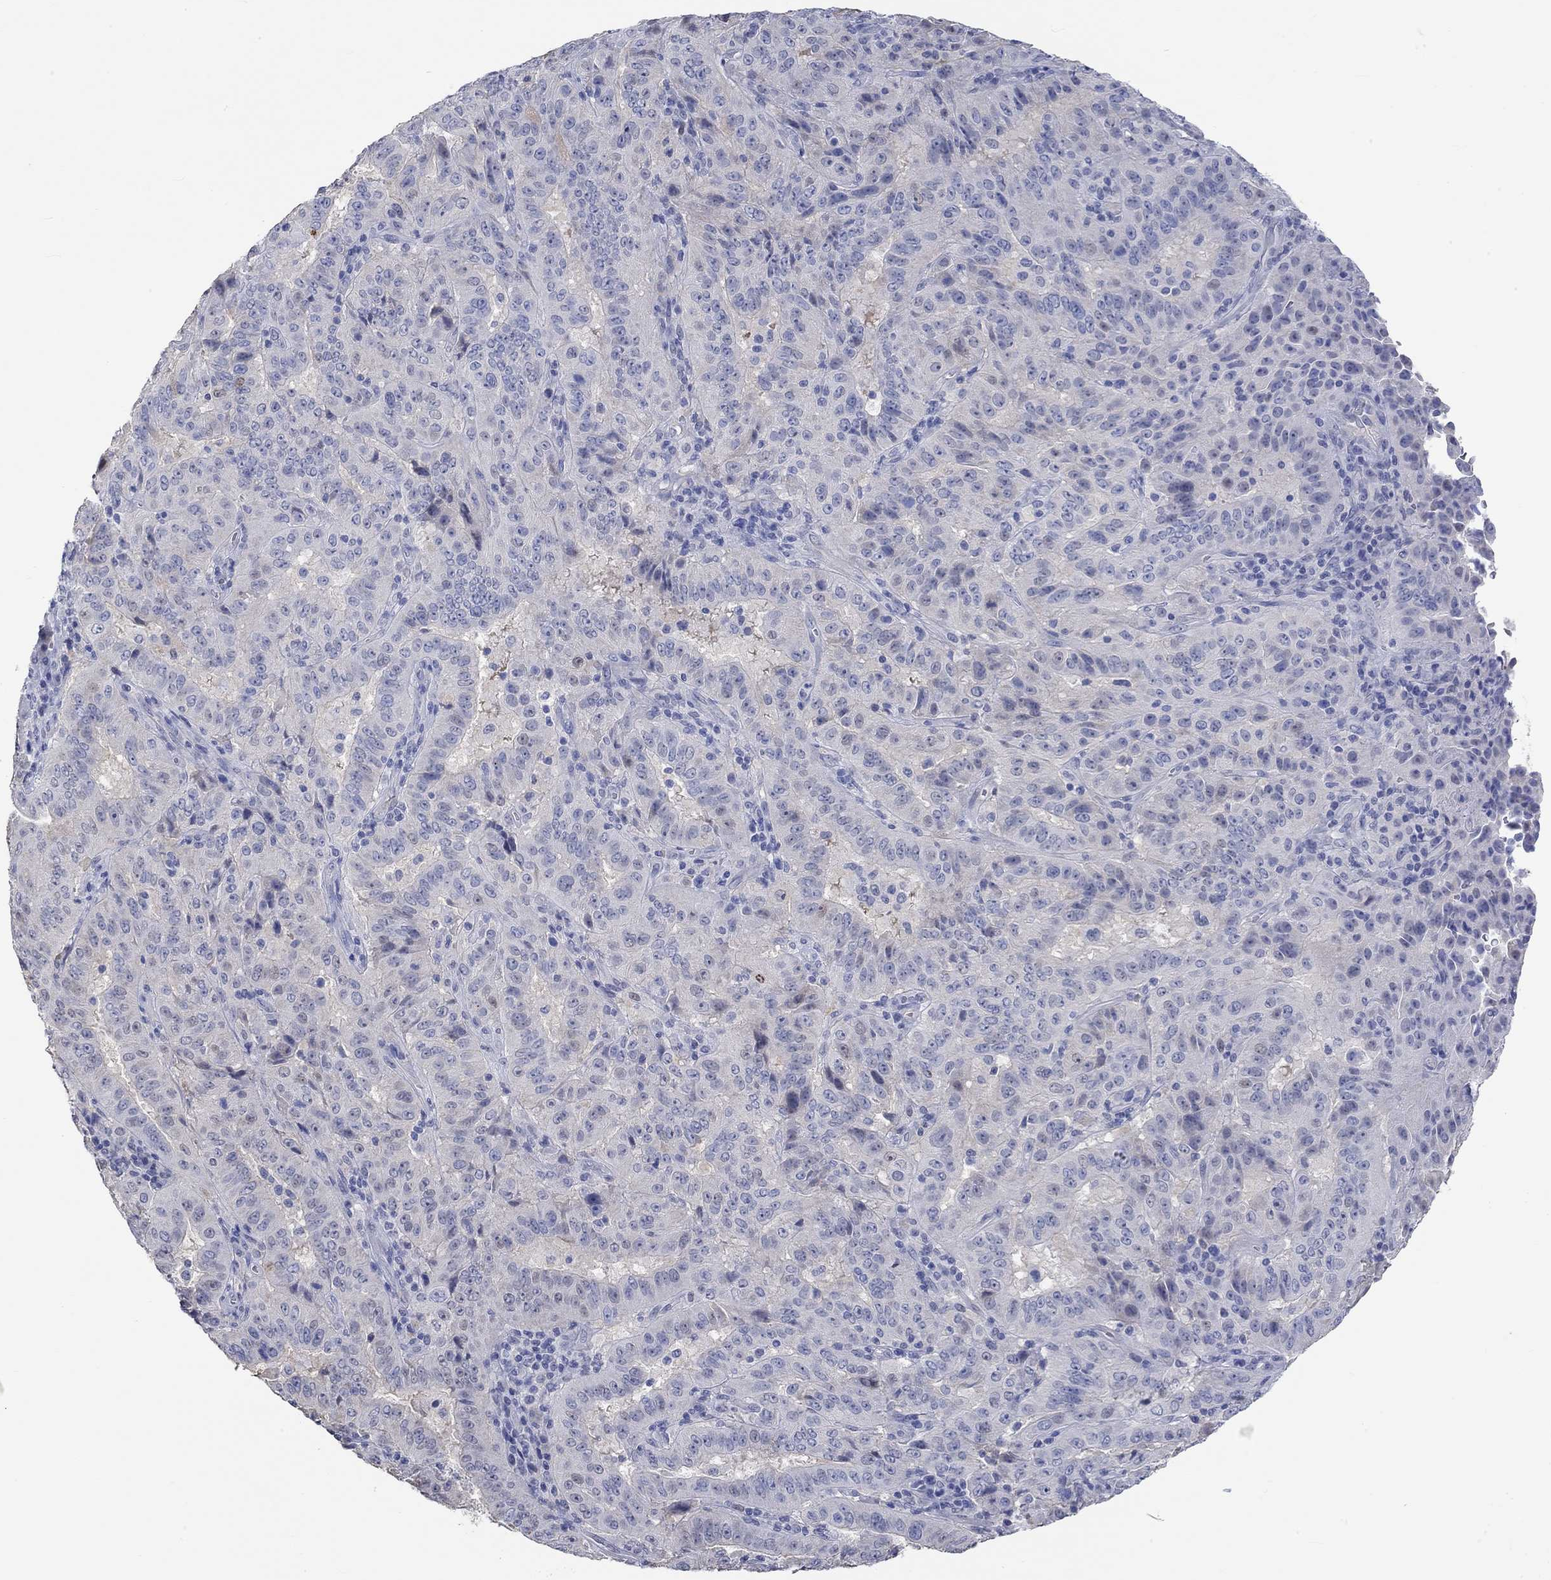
{"staining": {"intensity": "negative", "quantity": "none", "location": "none"}, "tissue": "pancreatic cancer", "cell_type": "Tumor cells", "image_type": "cancer", "snomed": [{"axis": "morphology", "description": "Adenocarcinoma, NOS"}, {"axis": "topography", "description": "Pancreas"}], "caption": "Human pancreatic cancer stained for a protein using immunohistochemistry (IHC) displays no expression in tumor cells.", "gene": "PNMA5", "patient": {"sex": "male", "age": 63}}